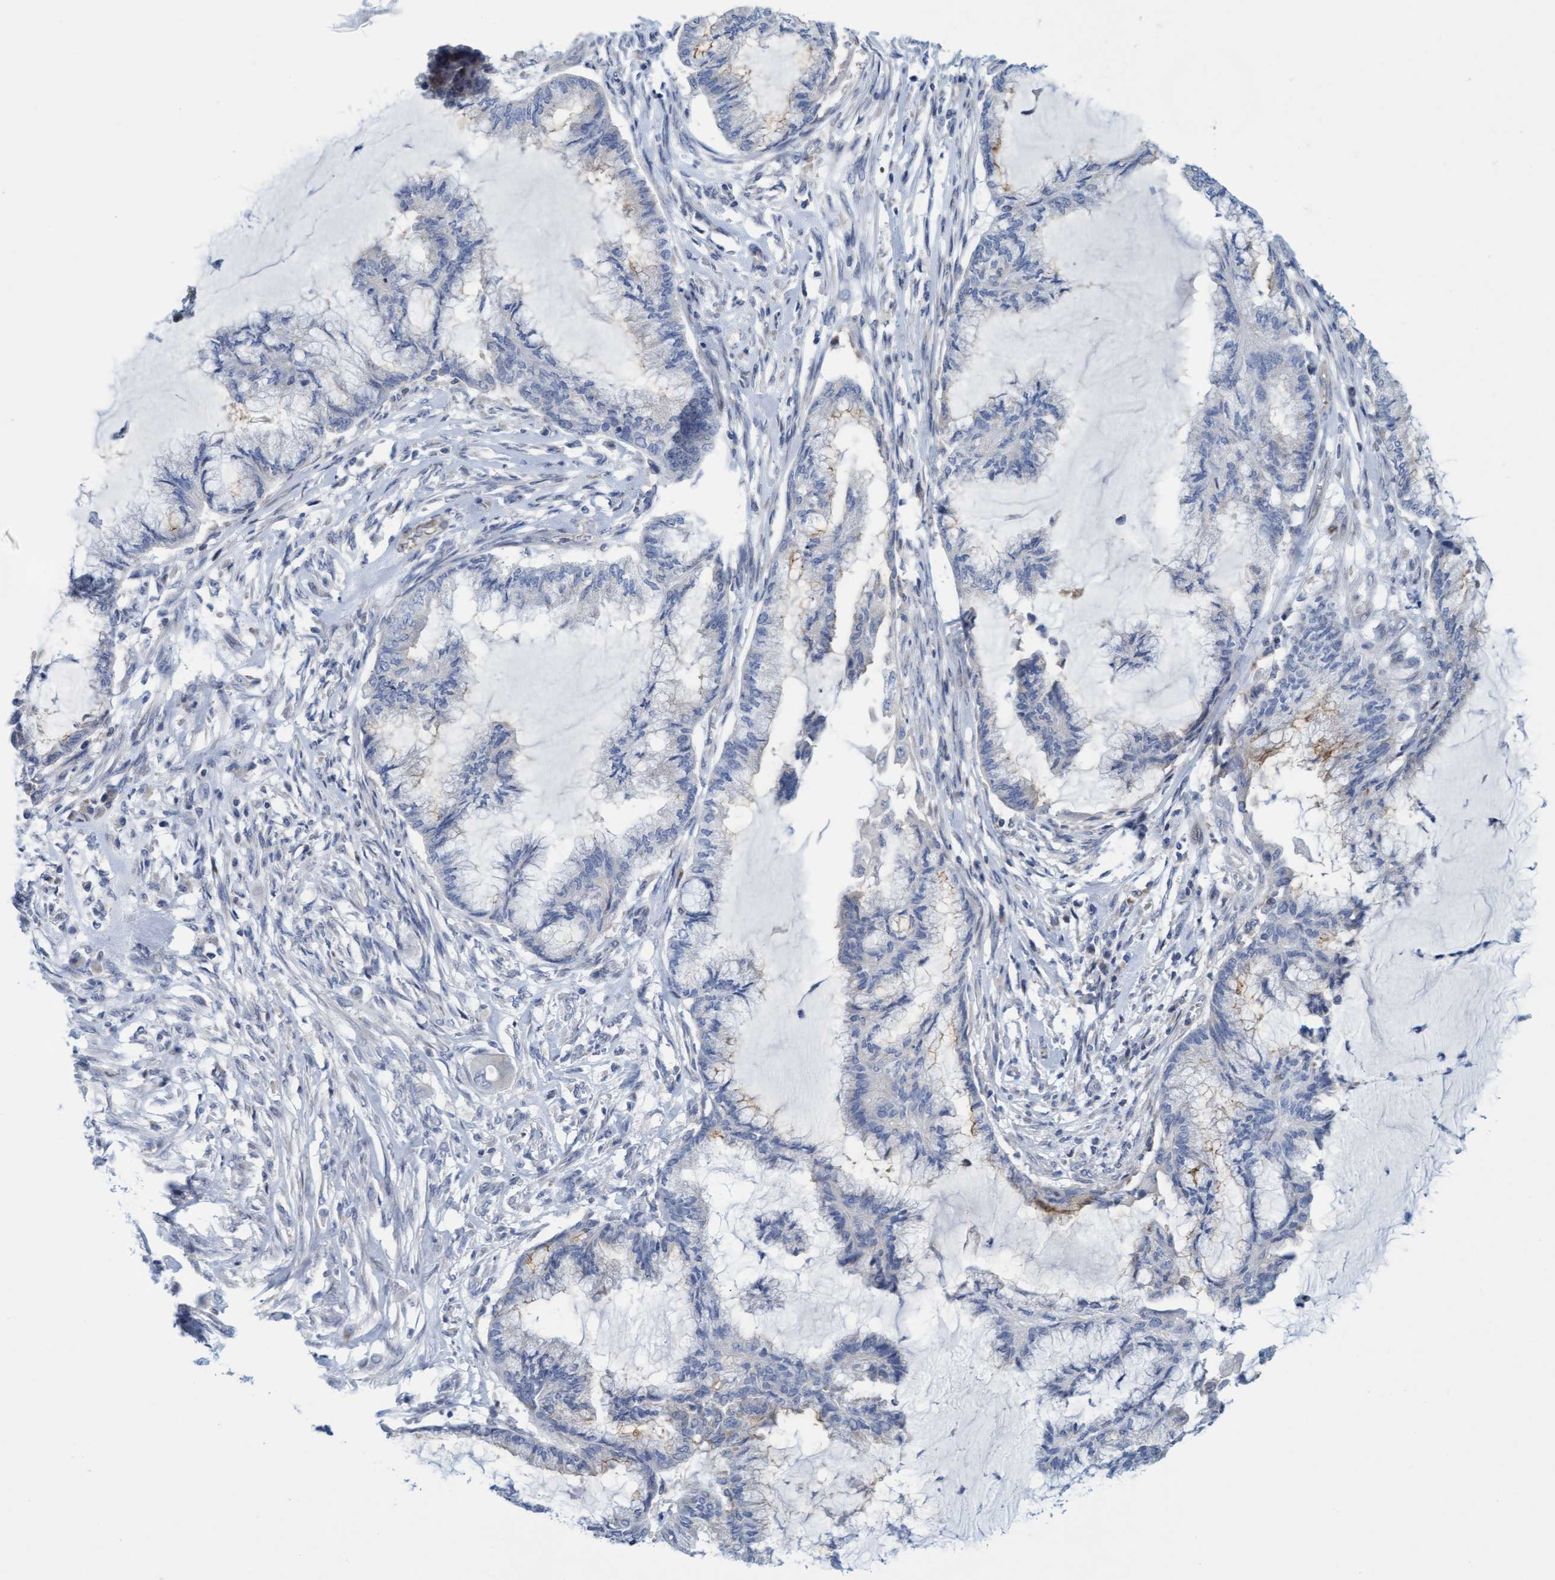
{"staining": {"intensity": "negative", "quantity": "none", "location": "none"}, "tissue": "endometrial cancer", "cell_type": "Tumor cells", "image_type": "cancer", "snomed": [{"axis": "morphology", "description": "Adenocarcinoma, NOS"}, {"axis": "topography", "description": "Endometrium"}], "caption": "This is a histopathology image of immunohistochemistry staining of endometrial adenocarcinoma, which shows no expression in tumor cells. (Stains: DAB (3,3'-diaminobenzidine) IHC with hematoxylin counter stain, Microscopy: brightfield microscopy at high magnification).", "gene": "SLC28A3", "patient": {"sex": "female", "age": 86}}